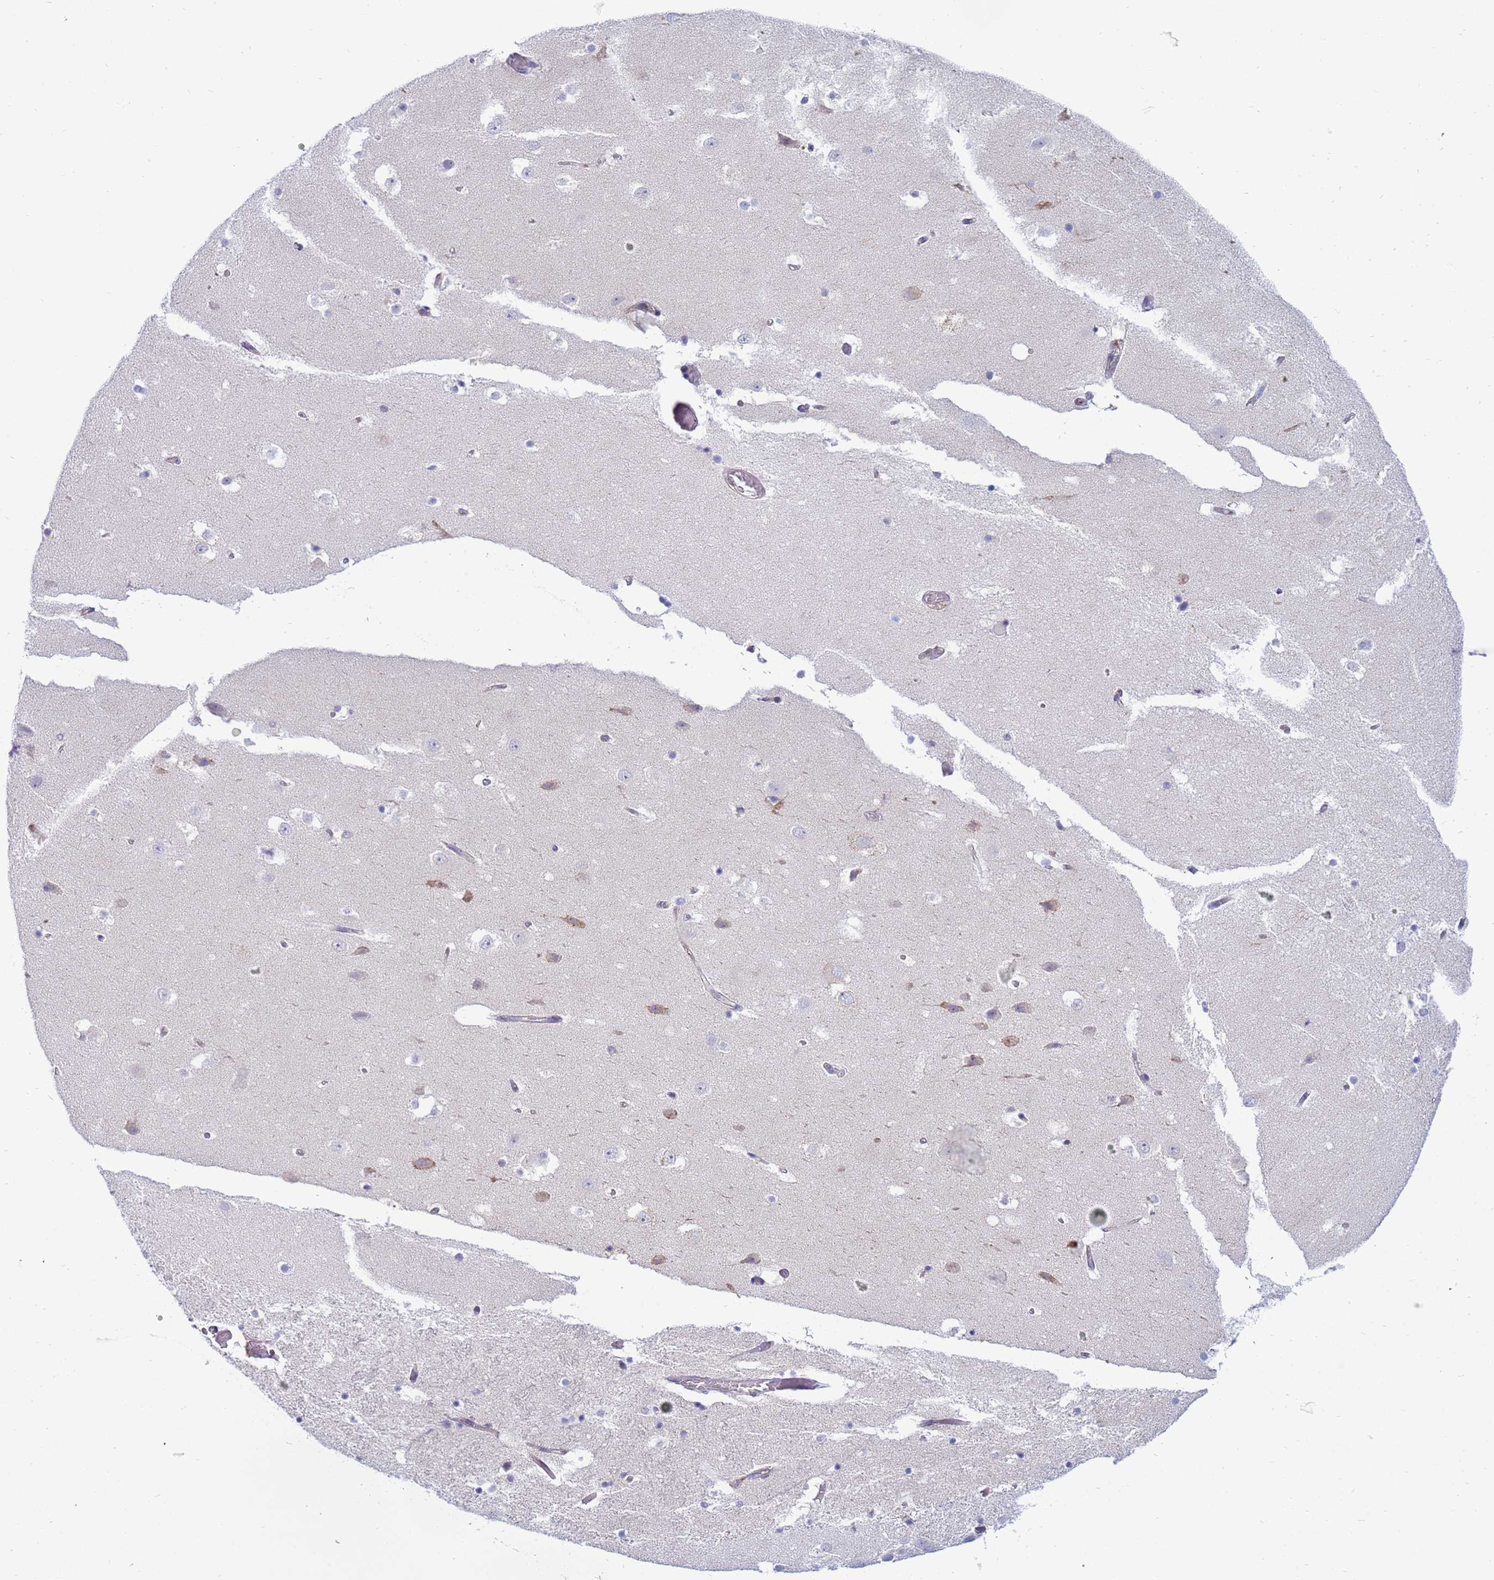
{"staining": {"intensity": "negative", "quantity": "none", "location": "none"}, "tissue": "hippocampus", "cell_type": "Glial cells", "image_type": "normal", "snomed": [{"axis": "morphology", "description": "Normal tissue, NOS"}, {"axis": "topography", "description": "Hippocampus"}], "caption": "Glial cells are negative for brown protein staining in normal hippocampus. Brightfield microscopy of immunohistochemistry (IHC) stained with DAB (3,3'-diaminobenzidine) (brown) and hematoxylin (blue), captured at high magnification.", "gene": "TRPC6", "patient": {"sex": "female", "age": 52}}